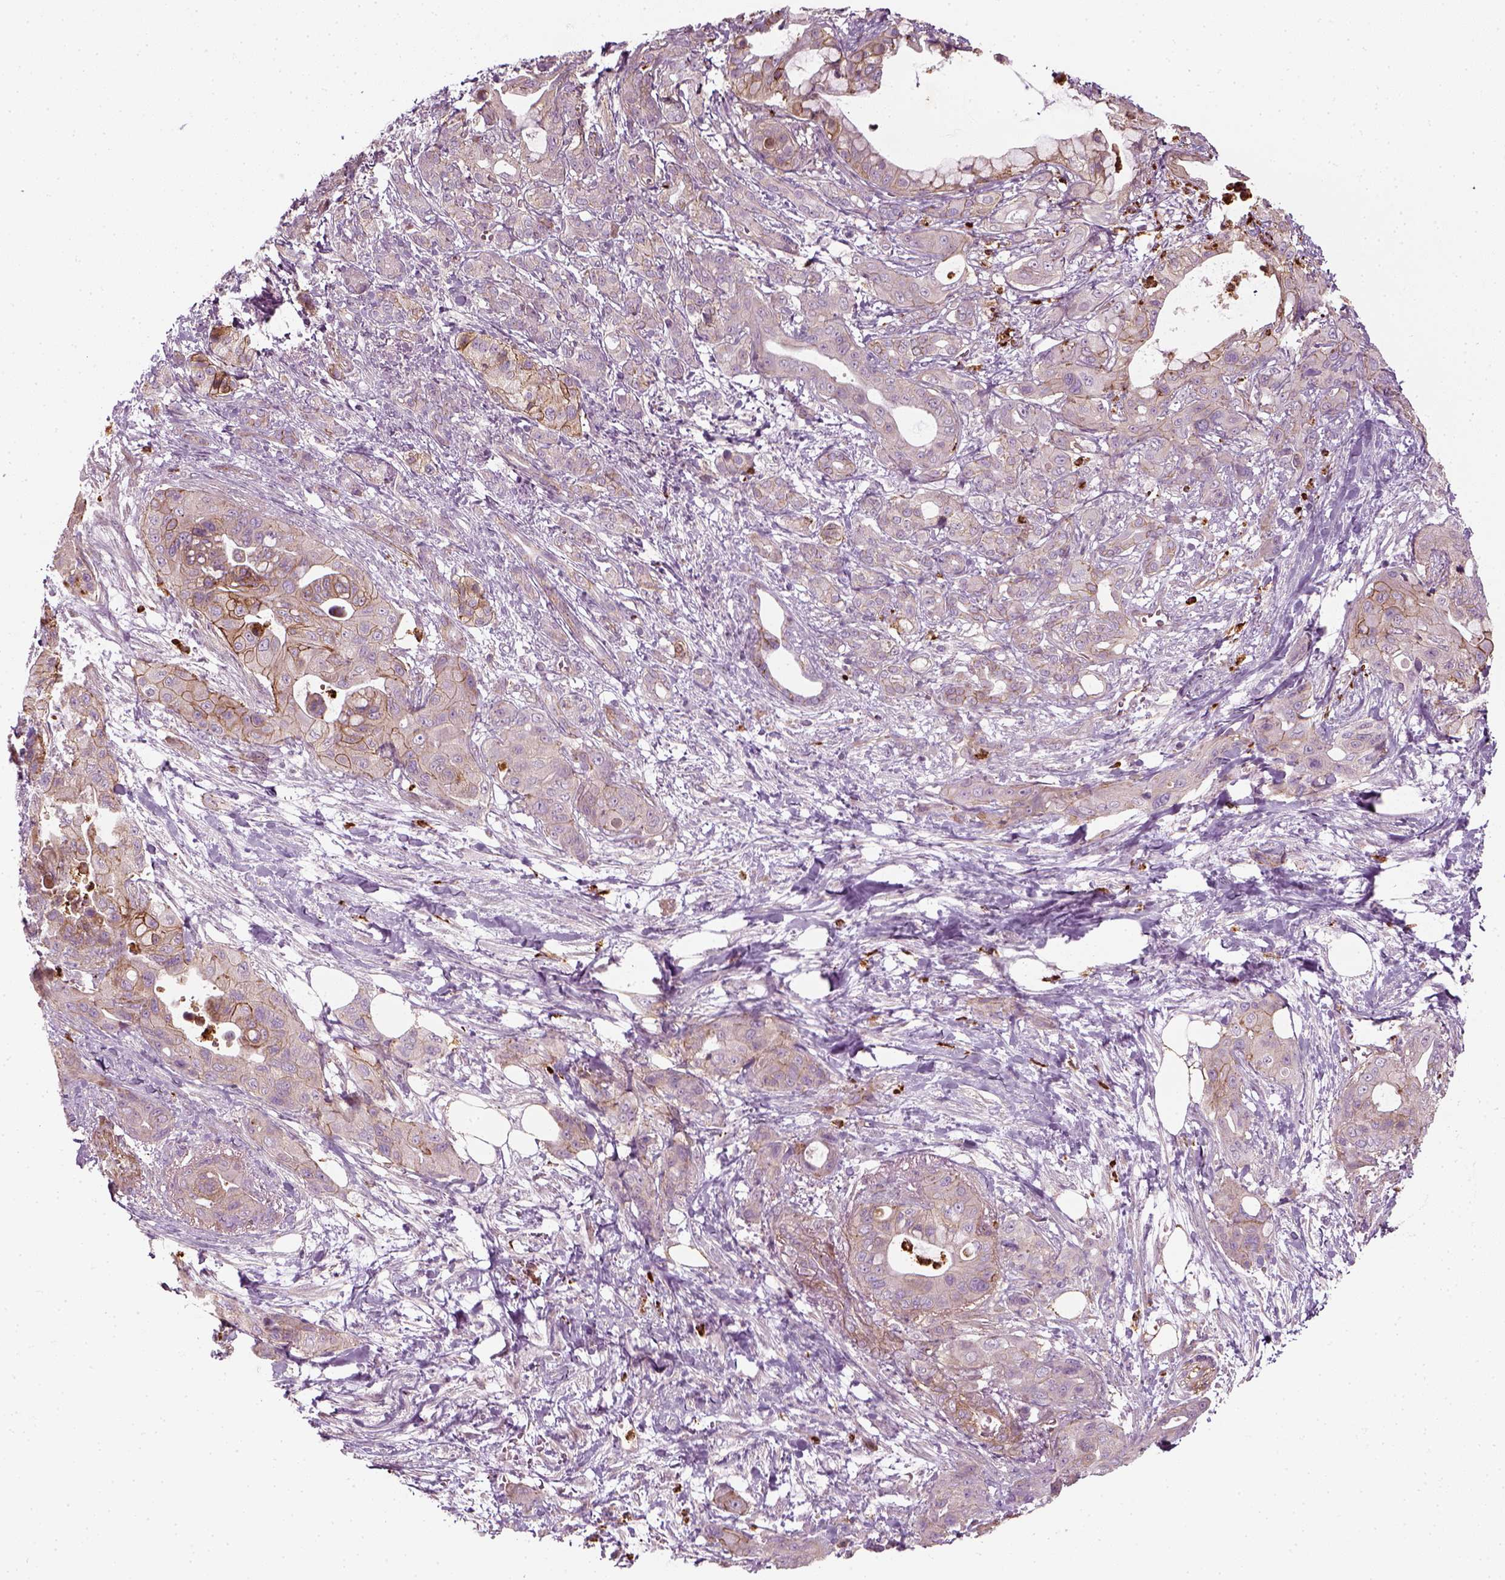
{"staining": {"intensity": "moderate", "quantity": "25%-75%", "location": "cytoplasmic/membranous"}, "tissue": "pancreatic cancer", "cell_type": "Tumor cells", "image_type": "cancer", "snomed": [{"axis": "morphology", "description": "Adenocarcinoma, NOS"}, {"axis": "topography", "description": "Pancreas"}], "caption": "Pancreatic adenocarcinoma tissue displays moderate cytoplasmic/membranous staining in about 25%-75% of tumor cells, visualized by immunohistochemistry.", "gene": "NPTN", "patient": {"sex": "male", "age": 71}}